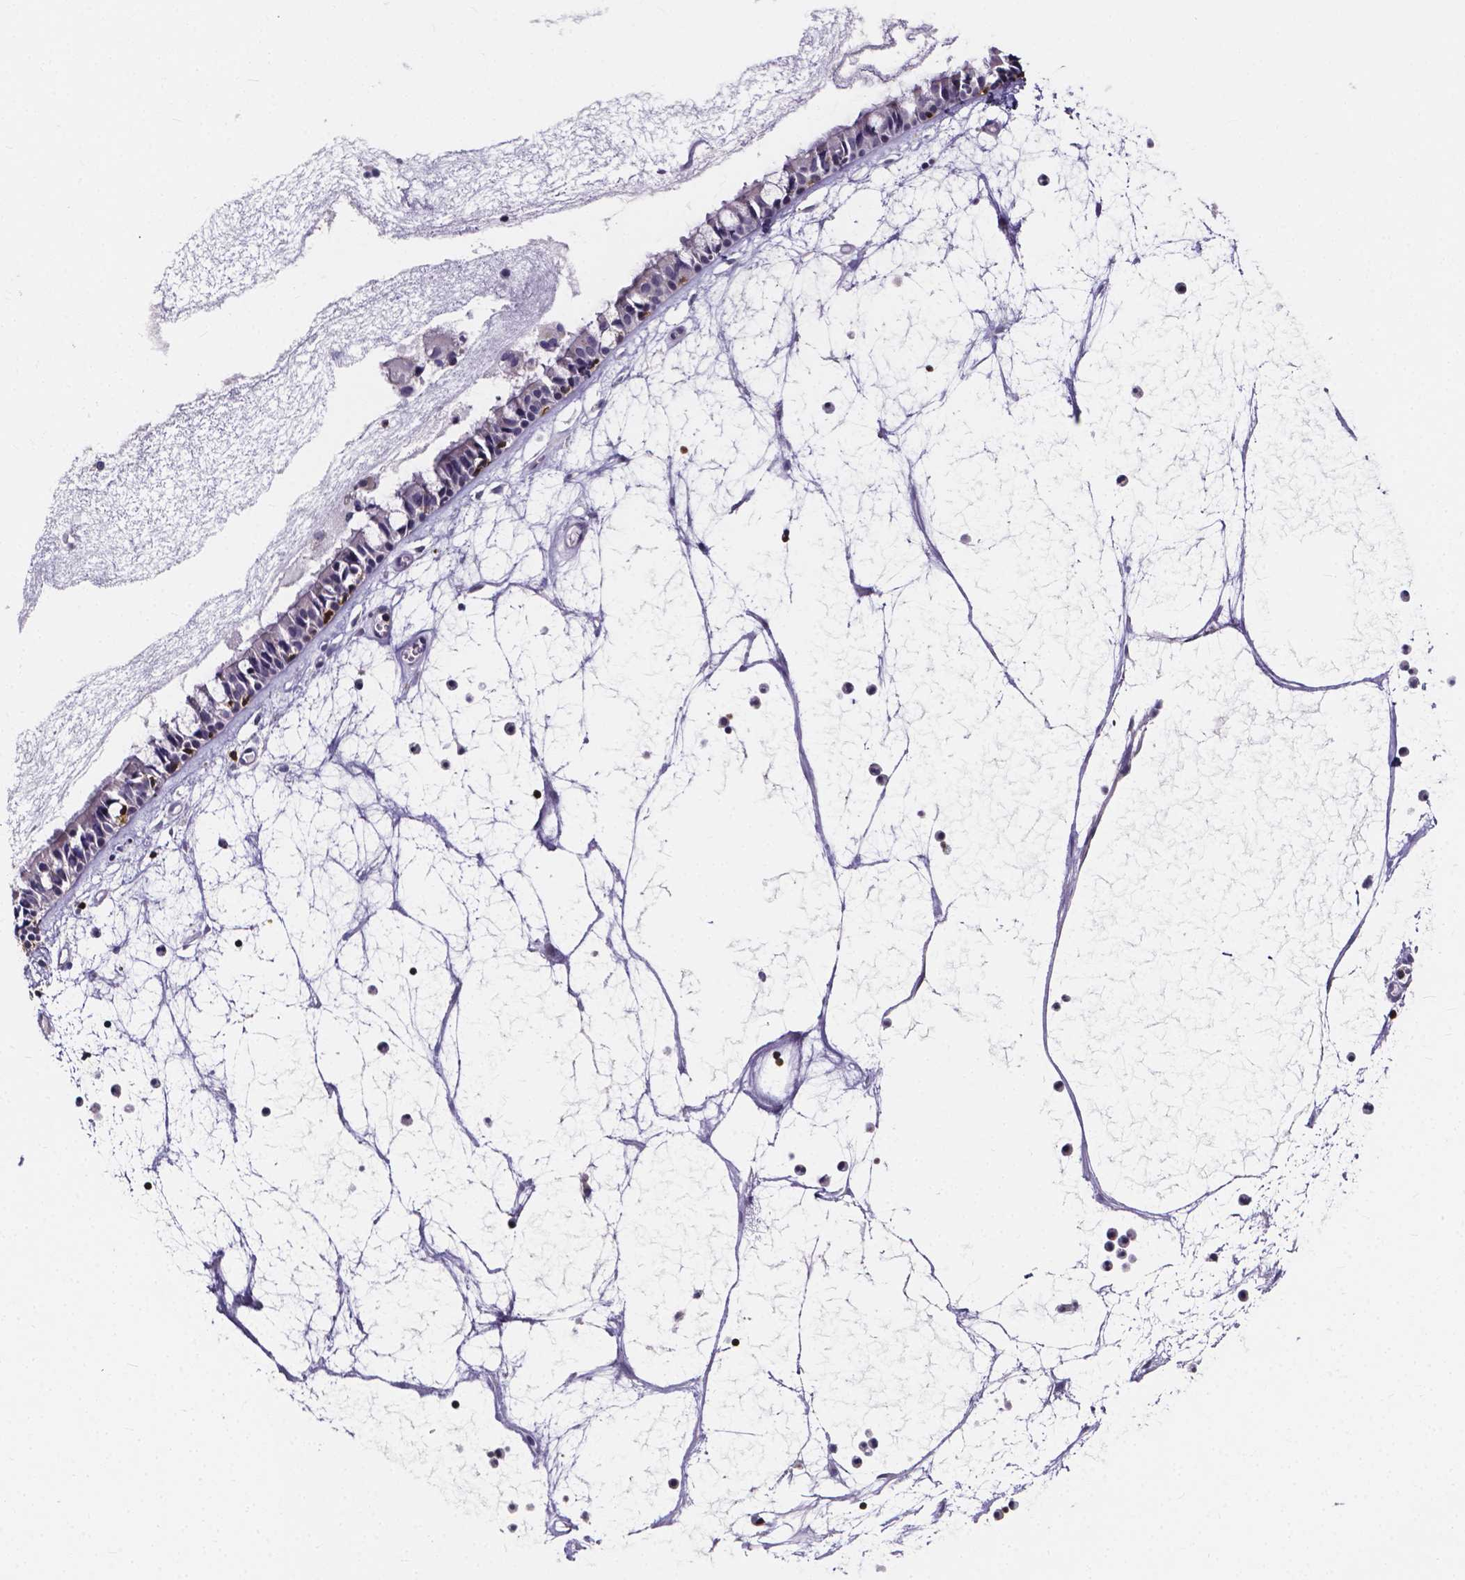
{"staining": {"intensity": "weak", "quantity": "<25%", "location": "cytoplasmic/membranous"}, "tissue": "nasopharynx", "cell_type": "Respiratory epithelial cells", "image_type": "normal", "snomed": [{"axis": "morphology", "description": "Normal tissue, NOS"}, {"axis": "topography", "description": "Nasopharynx"}], "caption": "Micrograph shows no protein positivity in respiratory epithelial cells of benign nasopharynx. (Stains: DAB immunohistochemistry (IHC) with hematoxylin counter stain, Microscopy: brightfield microscopy at high magnification).", "gene": "THEMIS", "patient": {"sex": "male", "age": 31}}